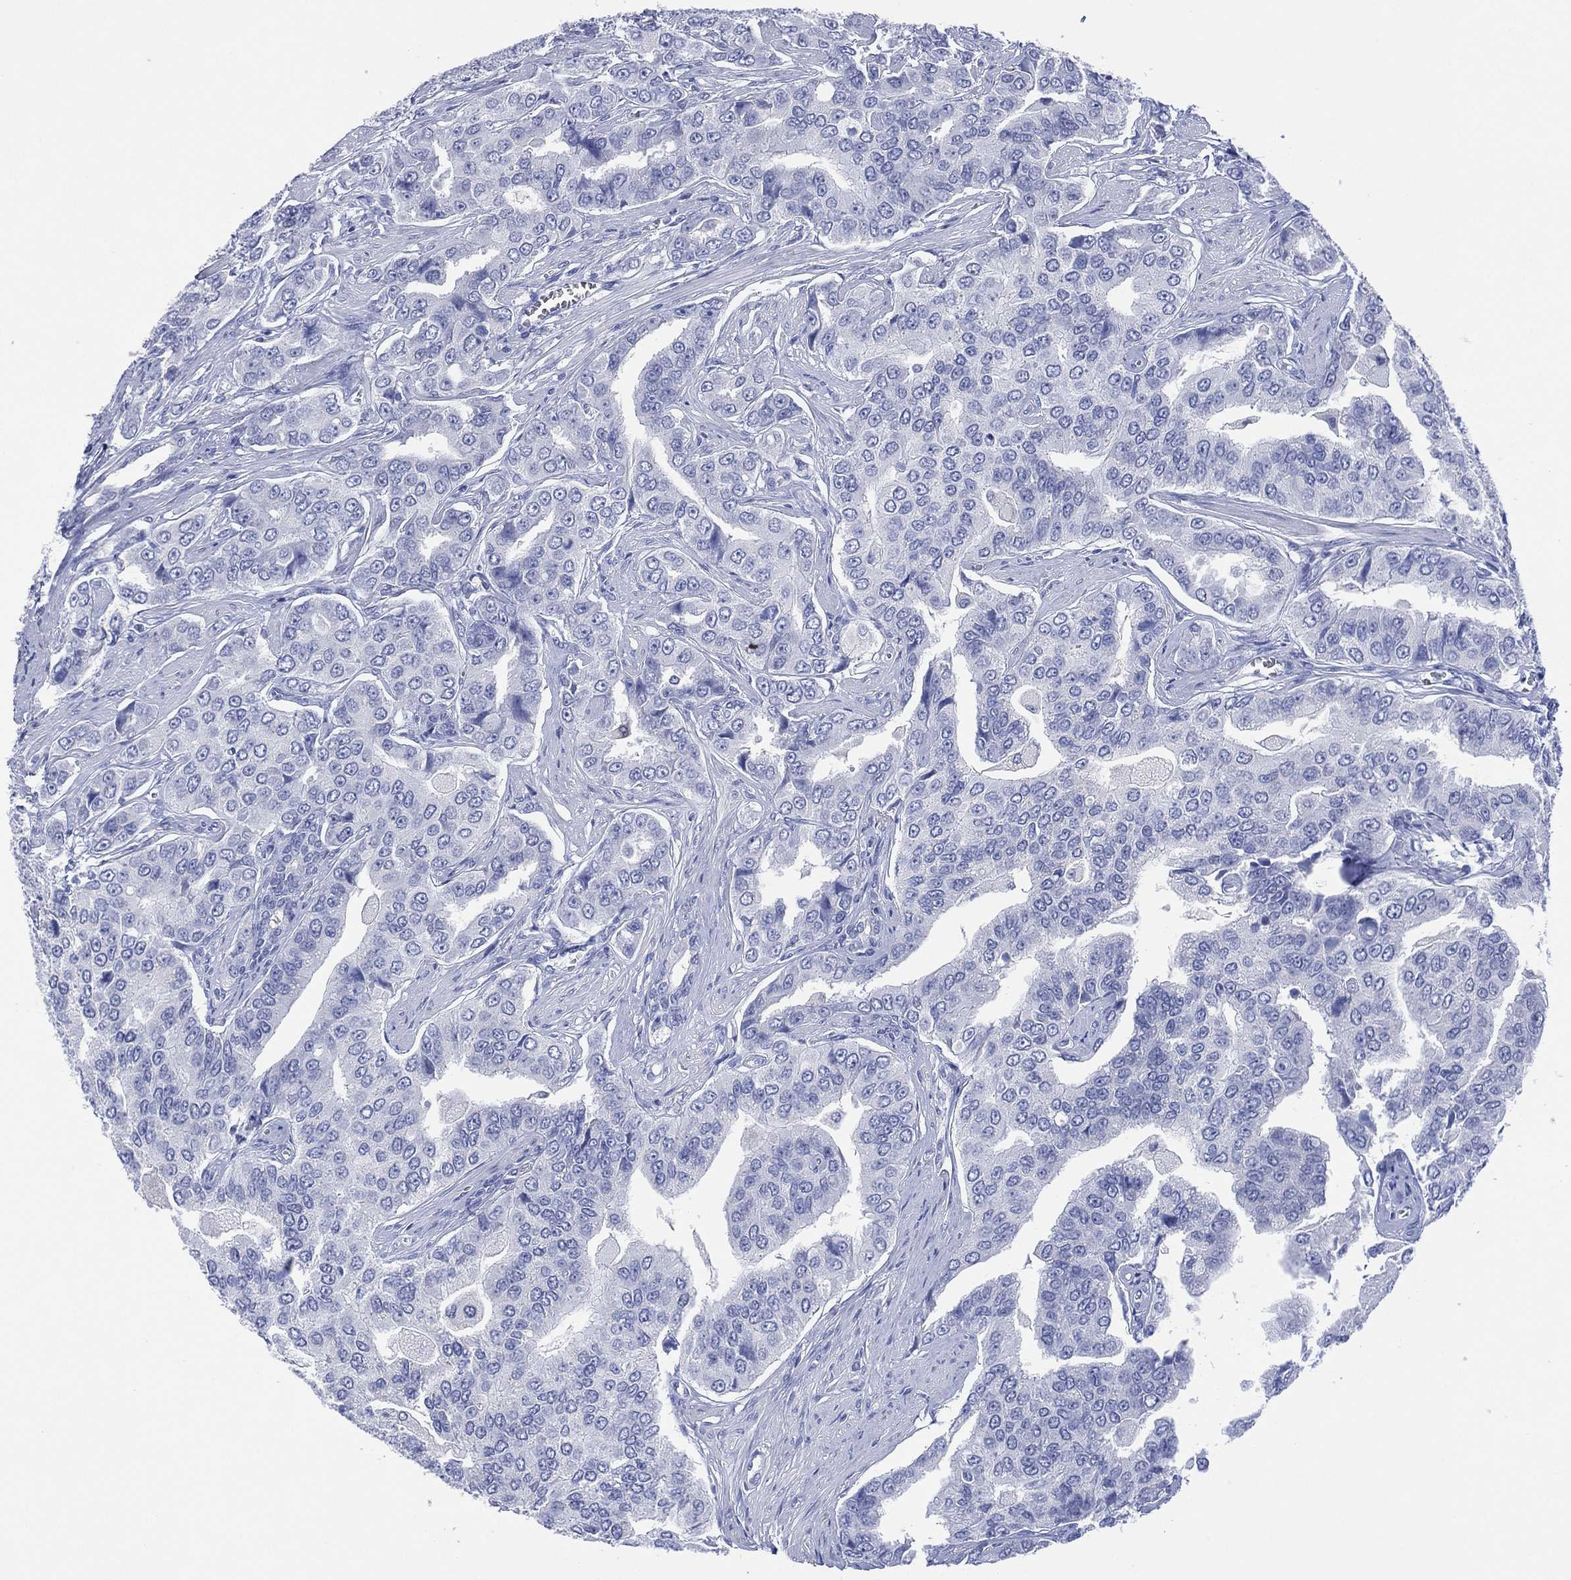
{"staining": {"intensity": "negative", "quantity": "none", "location": "none"}, "tissue": "prostate cancer", "cell_type": "Tumor cells", "image_type": "cancer", "snomed": [{"axis": "morphology", "description": "Adenocarcinoma, NOS"}, {"axis": "topography", "description": "Prostate and seminal vesicle, NOS"}, {"axis": "topography", "description": "Prostate"}], "caption": "IHC histopathology image of neoplastic tissue: prostate cancer stained with DAB reveals no significant protein staining in tumor cells.", "gene": "DSG1", "patient": {"sex": "male", "age": 69}}